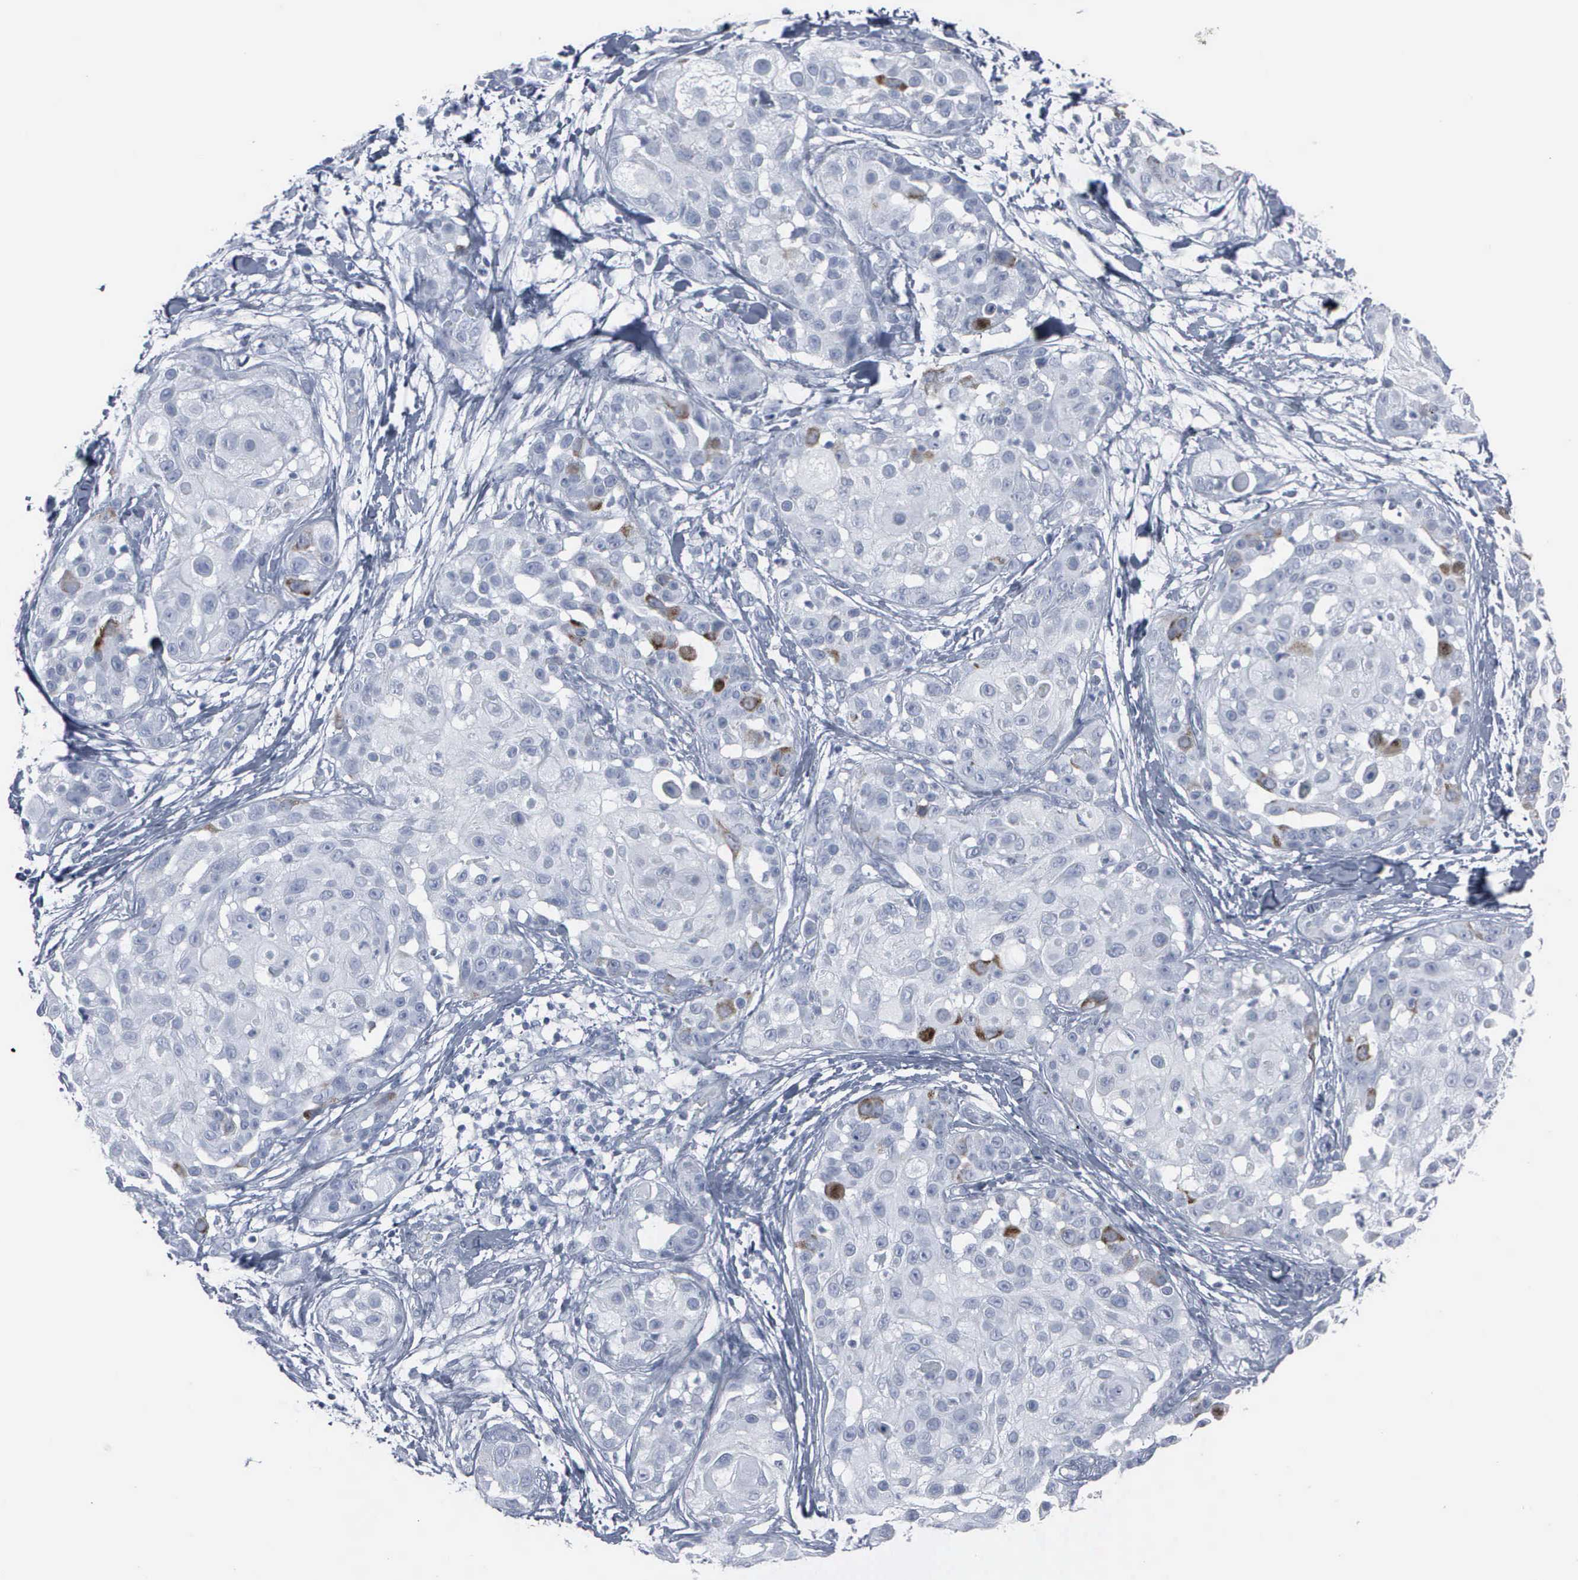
{"staining": {"intensity": "negative", "quantity": "none", "location": "none"}, "tissue": "skin cancer", "cell_type": "Tumor cells", "image_type": "cancer", "snomed": [{"axis": "morphology", "description": "Squamous cell carcinoma, NOS"}, {"axis": "topography", "description": "Skin"}], "caption": "A high-resolution histopathology image shows immunohistochemistry (IHC) staining of skin squamous cell carcinoma, which exhibits no significant positivity in tumor cells. (Stains: DAB (3,3'-diaminobenzidine) immunohistochemistry (IHC) with hematoxylin counter stain, Microscopy: brightfield microscopy at high magnification).", "gene": "CCNB1", "patient": {"sex": "female", "age": 57}}